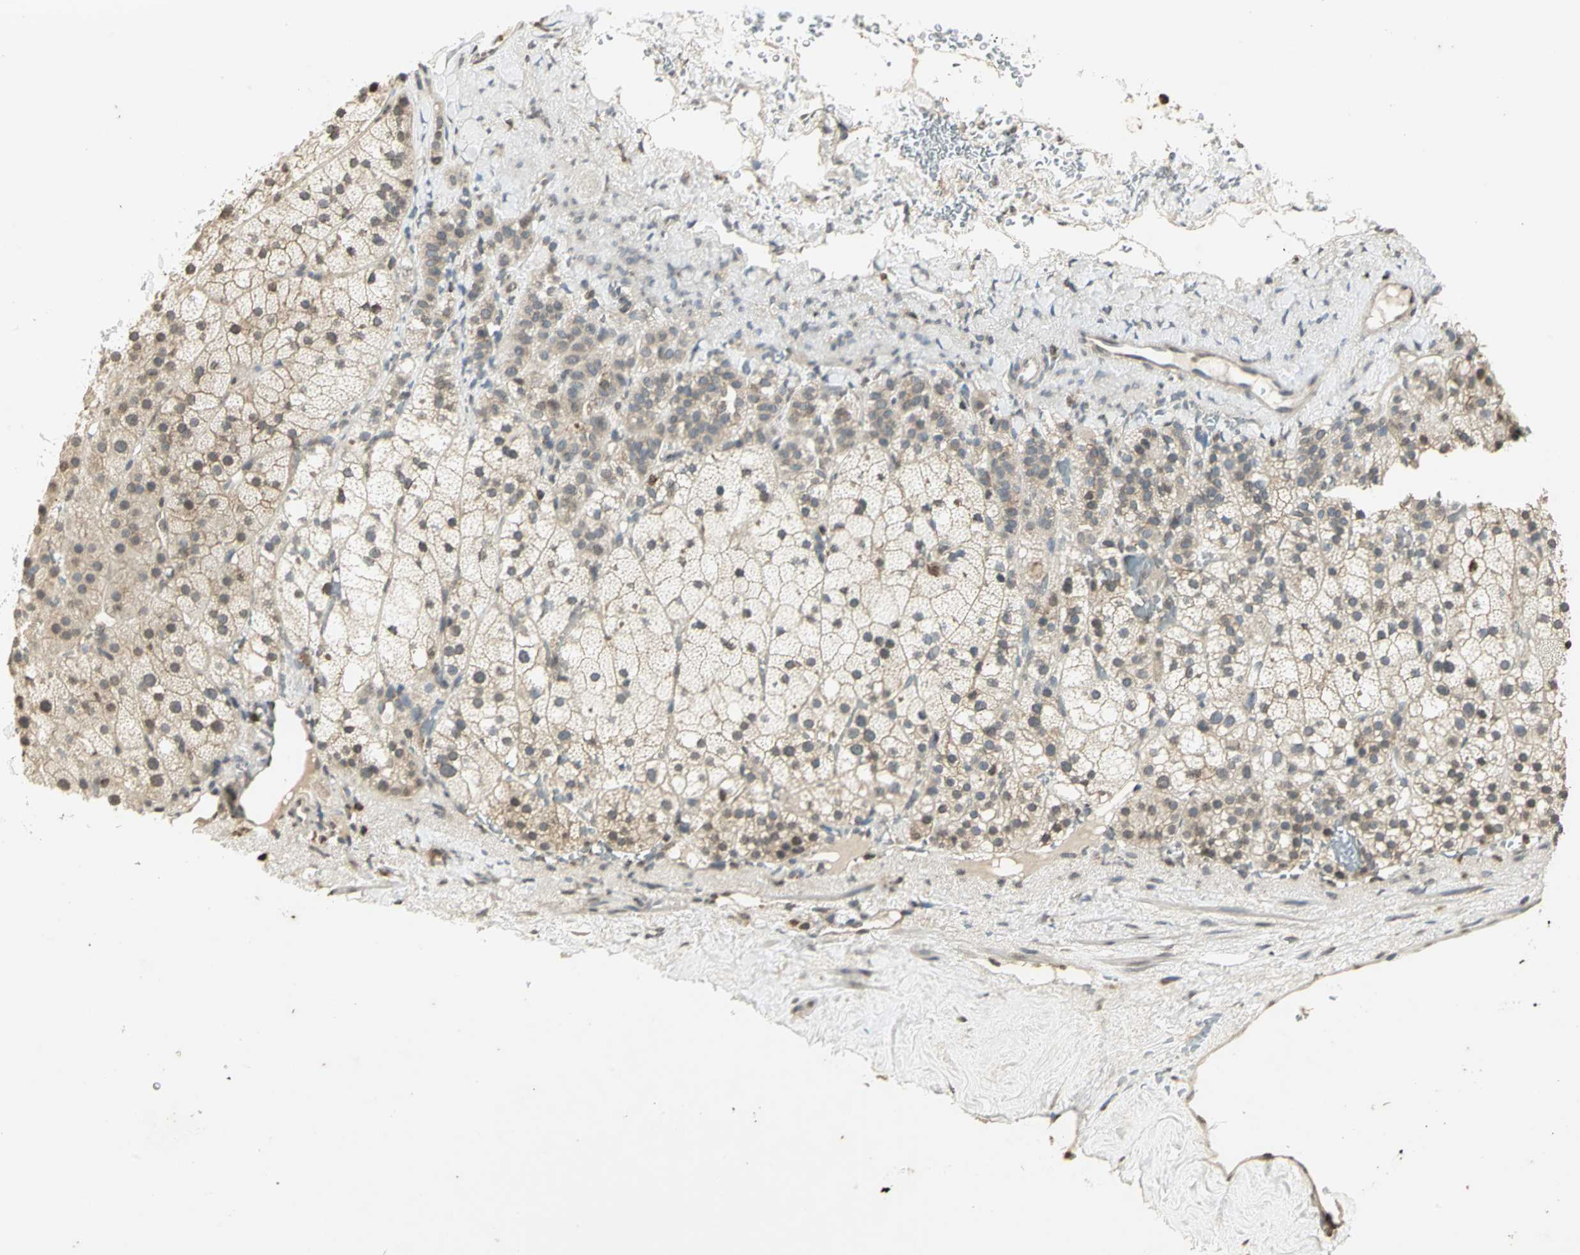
{"staining": {"intensity": "weak", "quantity": "25%-75%", "location": "cytoplasmic/membranous"}, "tissue": "adrenal gland", "cell_type": "Glandular cells", "image_type": "normal", "snomed": [{"axis": "morphology", "description": "Normal tissue, NOS"}, {"axis": "topography", "description": "Adrenal gland"}], "caption": "A high-resolution micrograph shows IHC staining of unremarkable adrenal gland, which exhibits weak cytoplasmic/membranous staining in approximately 25%-75% of glandular cells.", "gene": "IL16", "patient": {"sex": "male", "age": 35}}